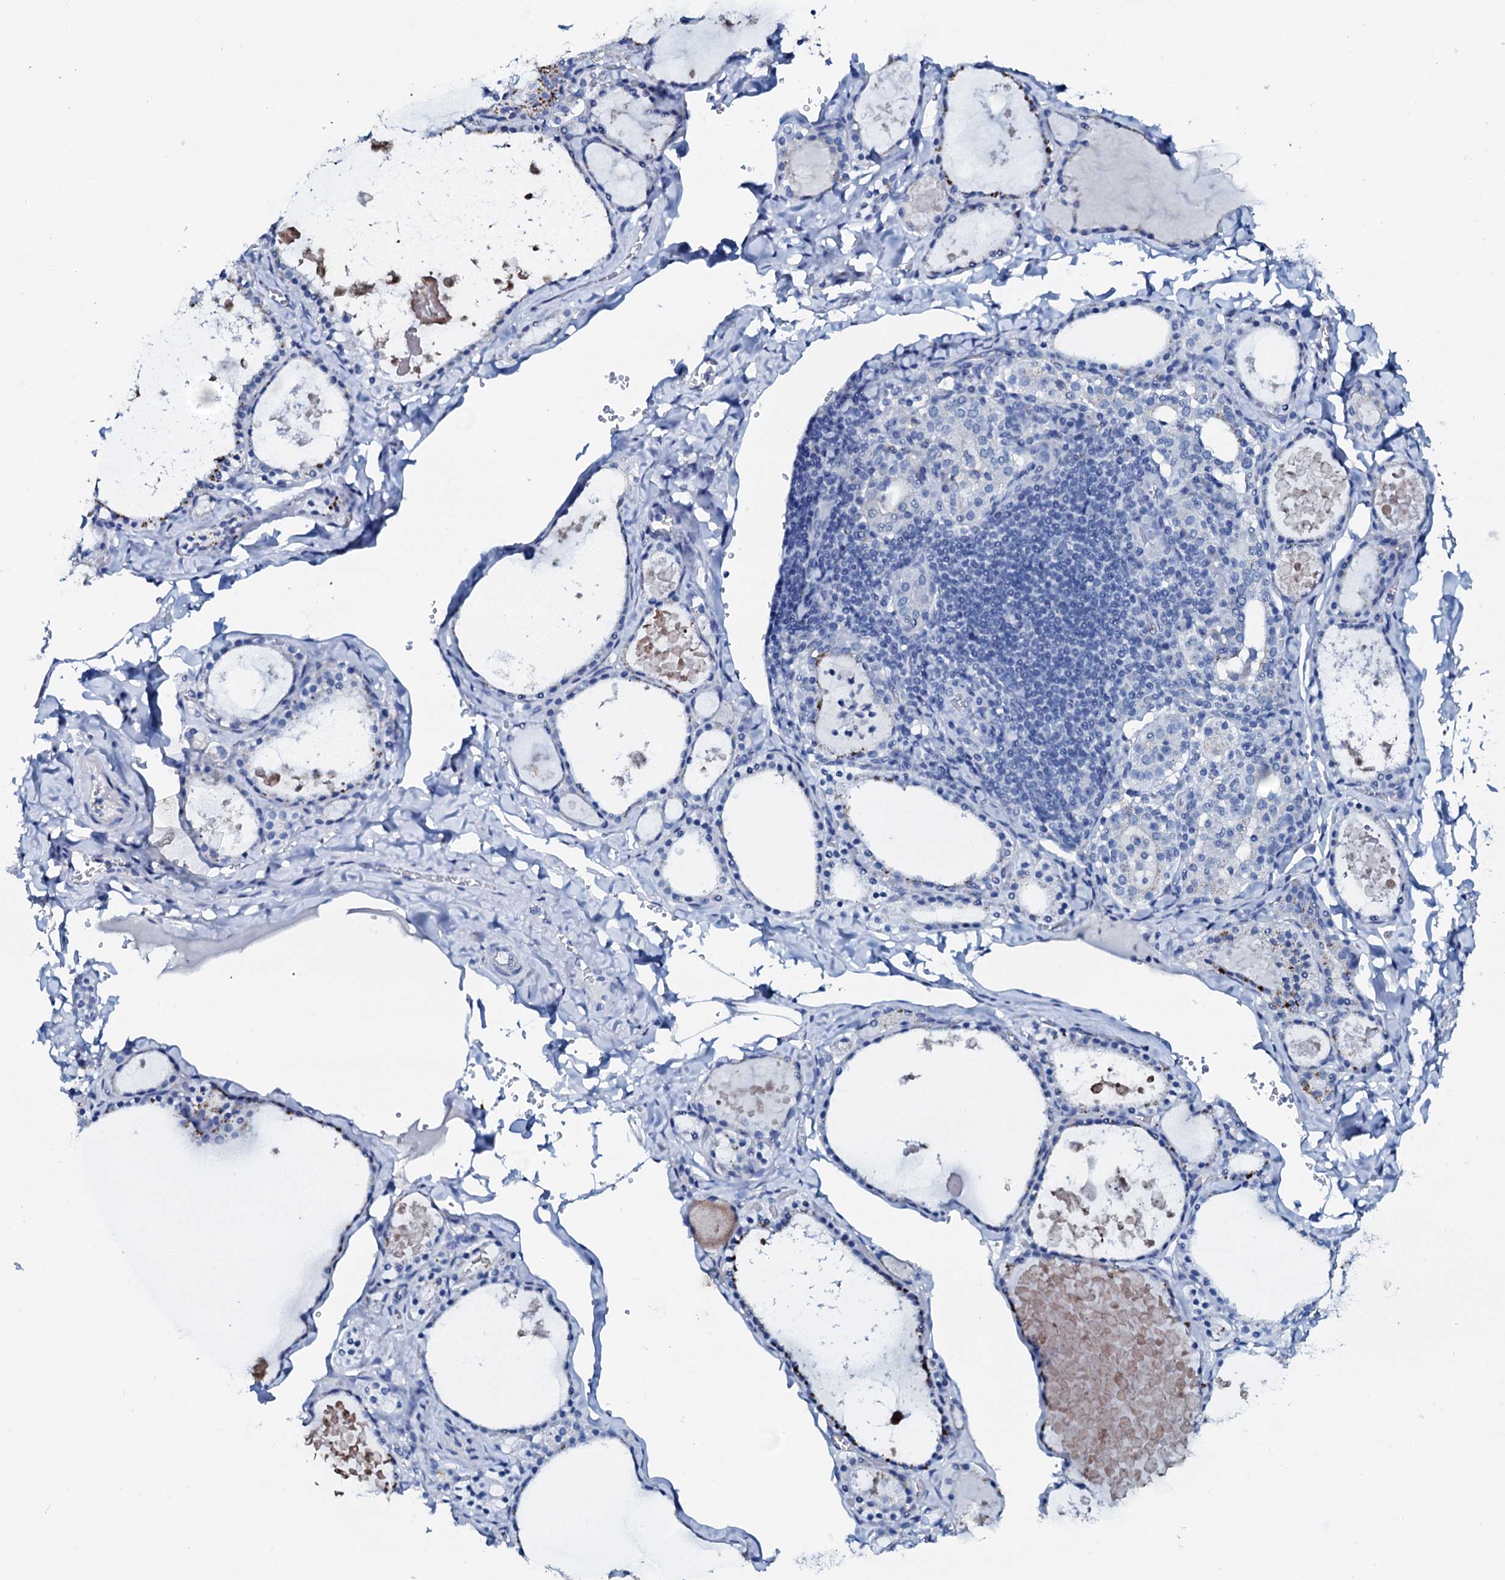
{"staining": {"intensity": "negative", "quantity": "none", "location": "none"}, "tissue": "thyroid gland", "cell_type": "Glandular cells", "image_type": "normal", "snomed": [{"axis": "morphology", "description": "Normal tissue, NOS"}, {"axis": "topography", "description": "Thyroid gland"}], "caption": "High power microscopy image of an immunohistochemistry image of benign thyroid gland, revealing no significant positivity in glandular cells. The staining is performed using DAB brown chromogen with nuclei counter-stained in using hematoxylin.", "gene": "AMER2", "patient": {"sex": "male", "age": 56}}